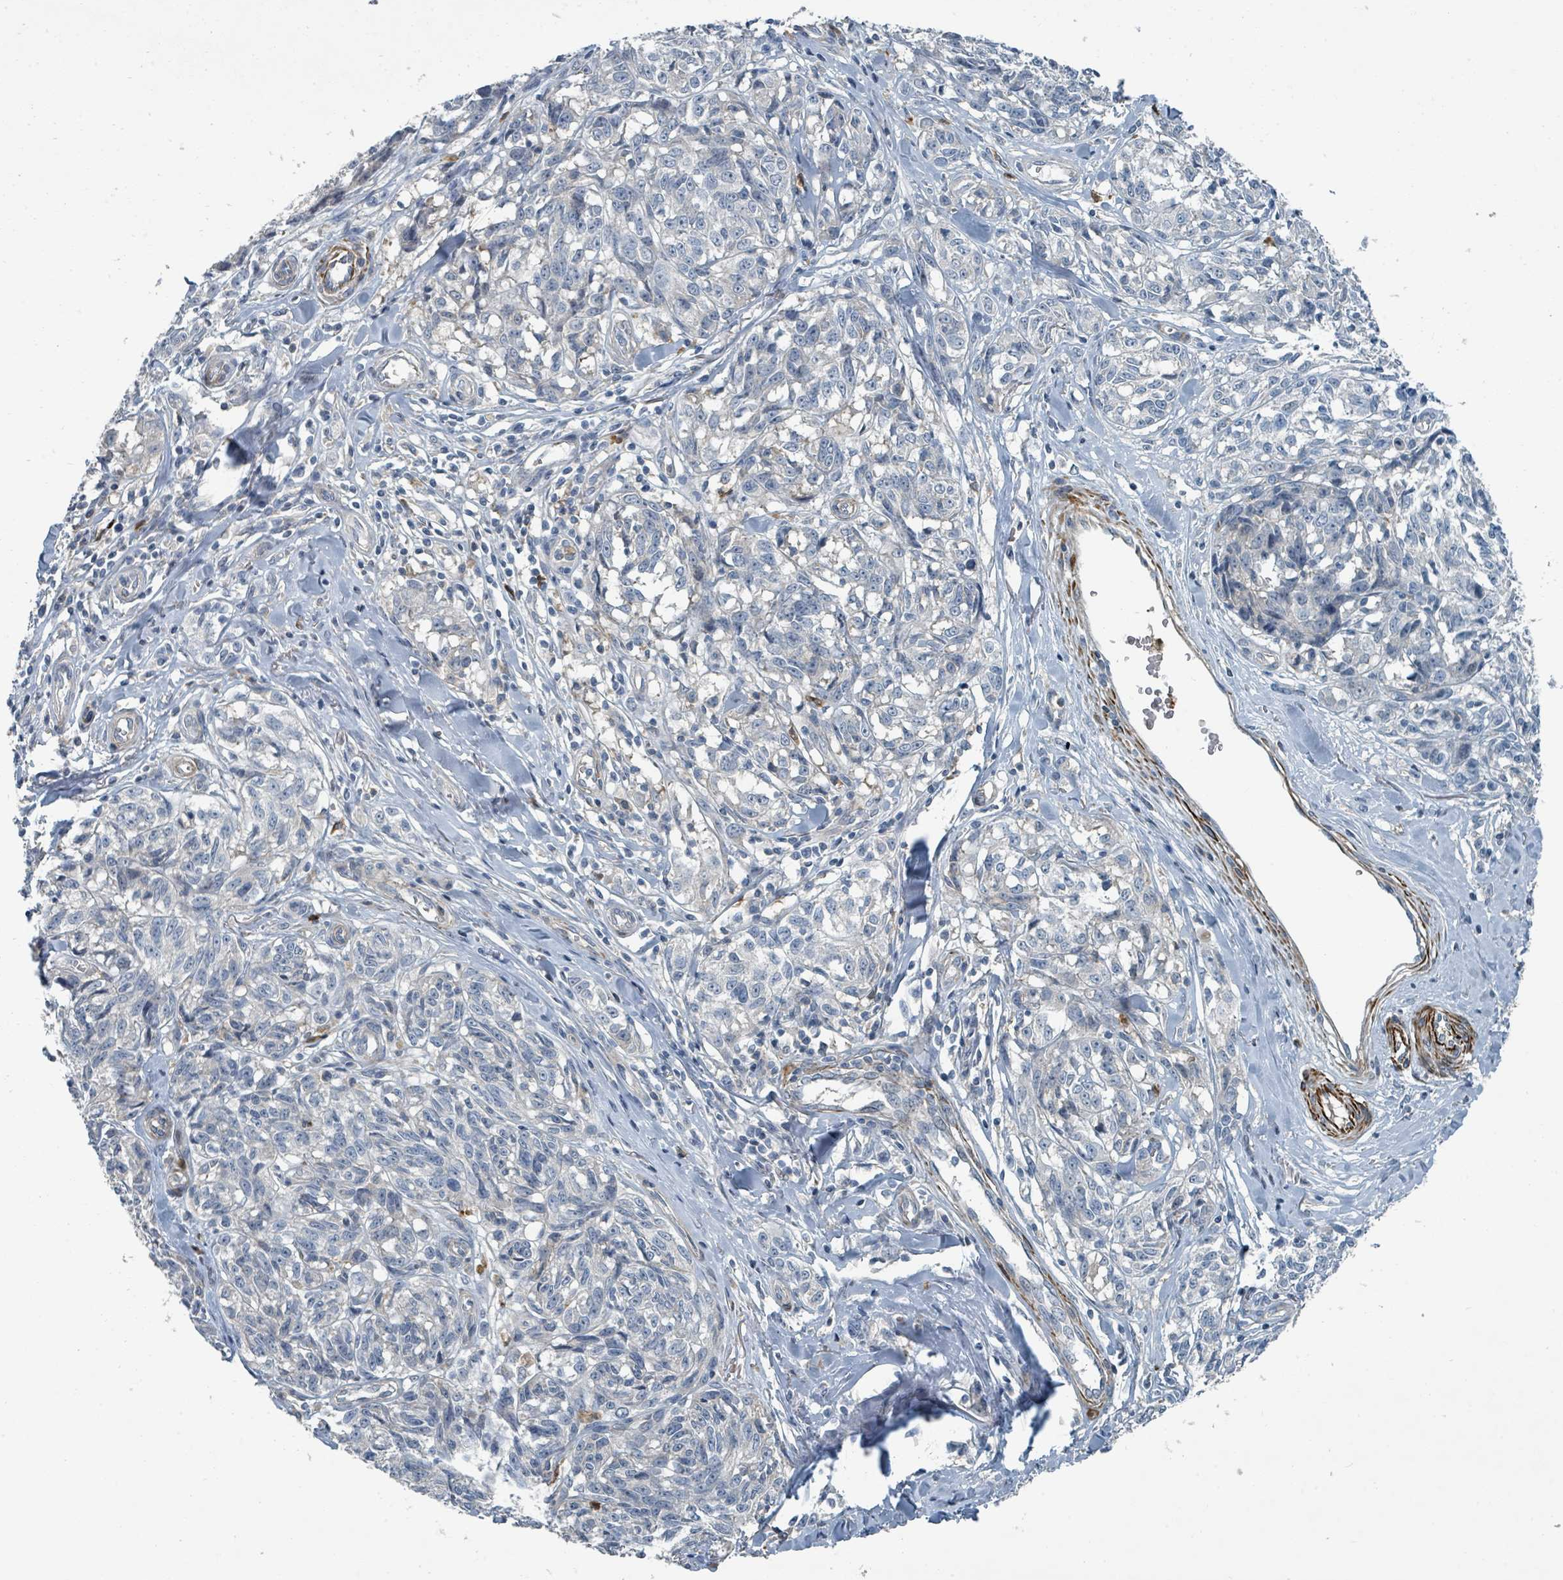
{"staining": {"intensity": "negative", "quantity": "none", "location": "none"}, "tissue": "melanoma", "cell_type": "Tumor cells", "image_type": "cancer", "snomed": [{"axis": "morphology", "description": "Normal tissue, NOS"}, {"axis": "morphology", "description": "Malignant melanoma, NOS"}, {"axis": "topography", "description": "Skin"}], "caption": "This is an immunohistochemistry (IHC) image of melanoma. There is no positivity in tumor cells.", "gene": "SLC44A5", "patient": {"sex": "female", "age": 64}}